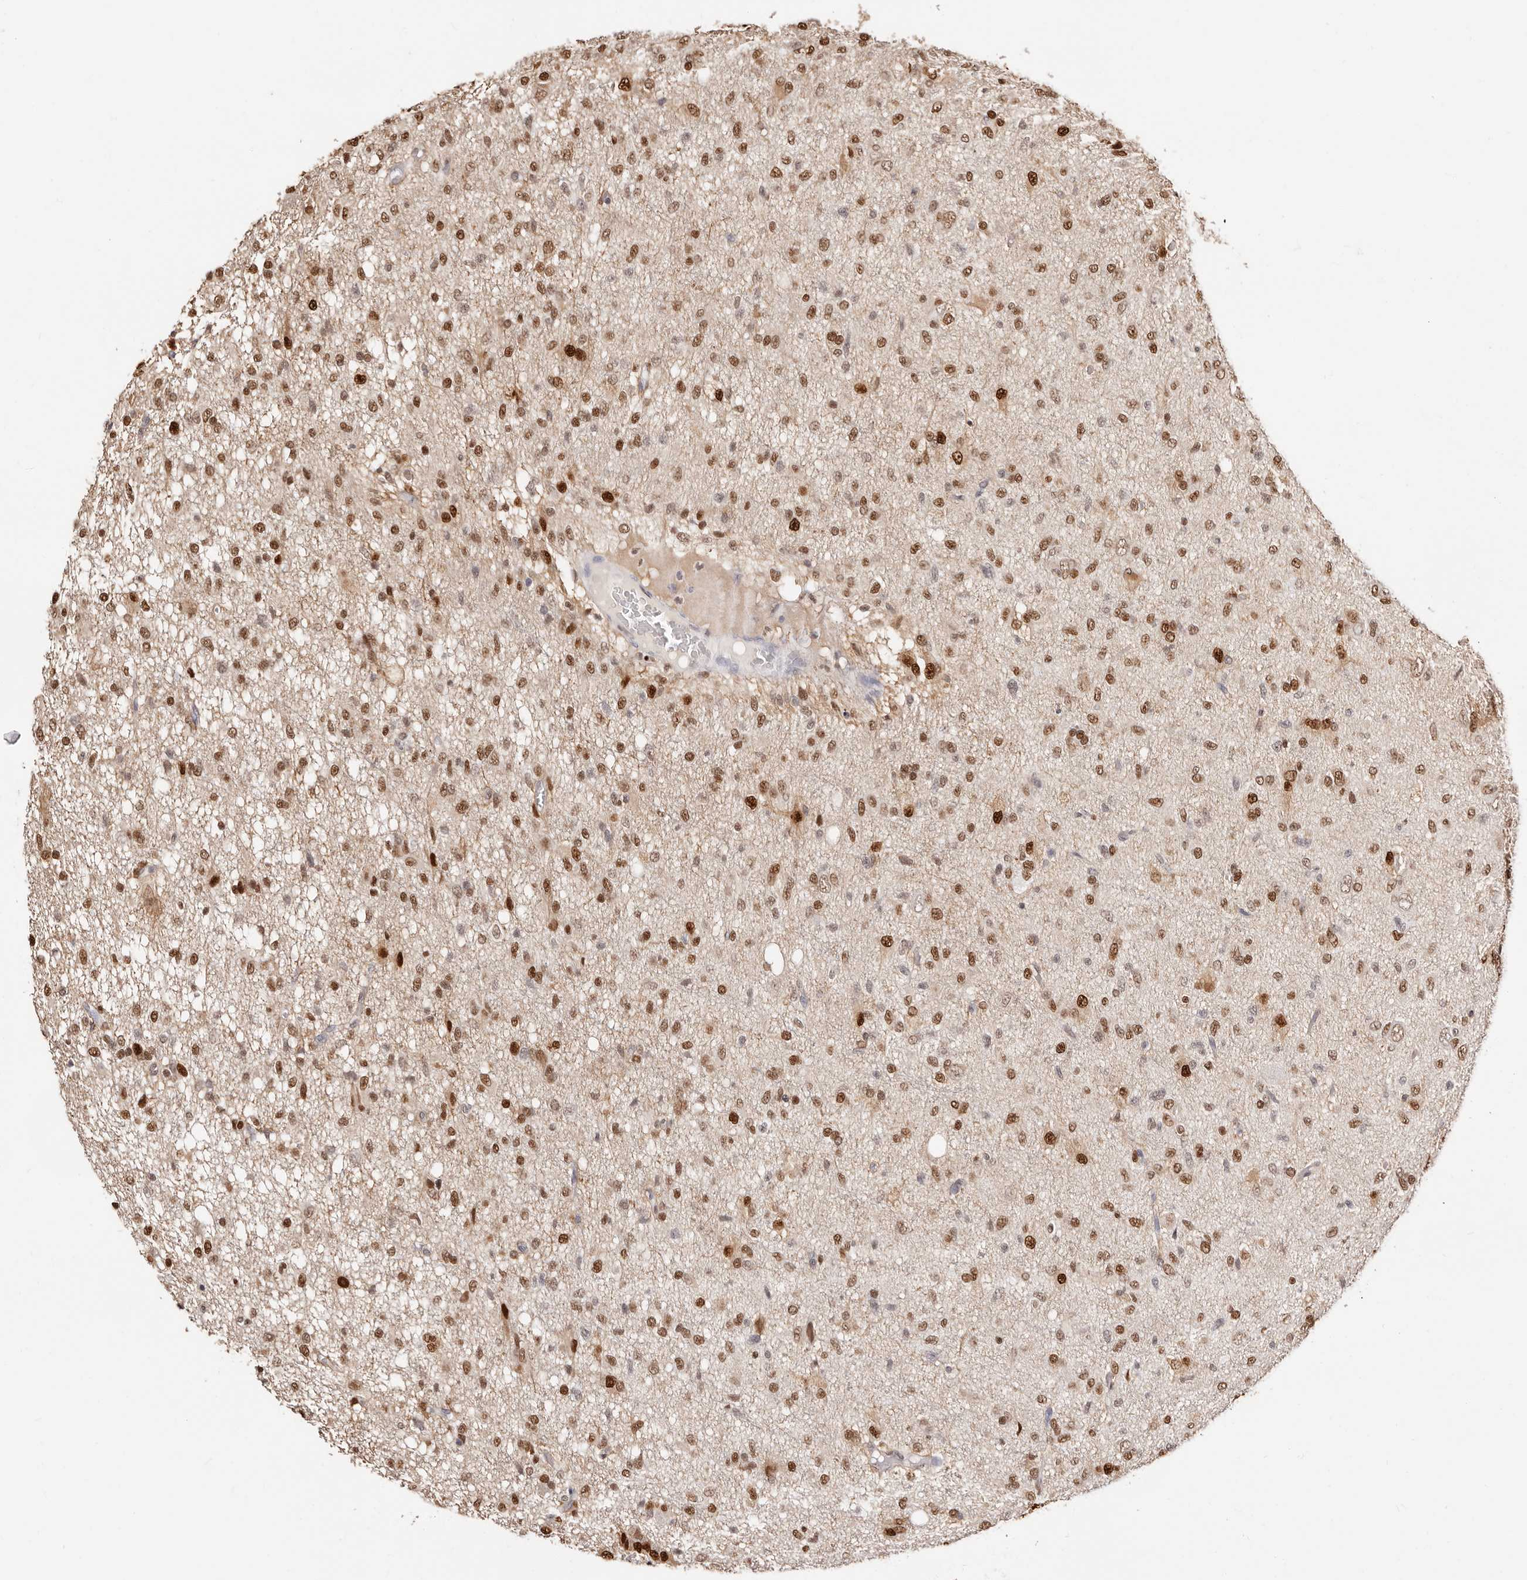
{"staining": {"intensity": "moderate", "quantity": ">75%", "location": "nuclear"}, "tissue": "glioma", "cell_type": "Tumor cells", "image_type": "cancer", "snomed": [{"axis": "morphology", "description": "Glioma, malignant, High grade"}, {"axis": "topography", "description": "Brain"}], "caption": "This histopathology image exhibits IHC staining of human high-grade glioma (malignant), with medium moderate nuclear positivity in approximately >75% of tumor cells.", "gene": "TKT", "patient": {"sex": "female", "age": 59}}